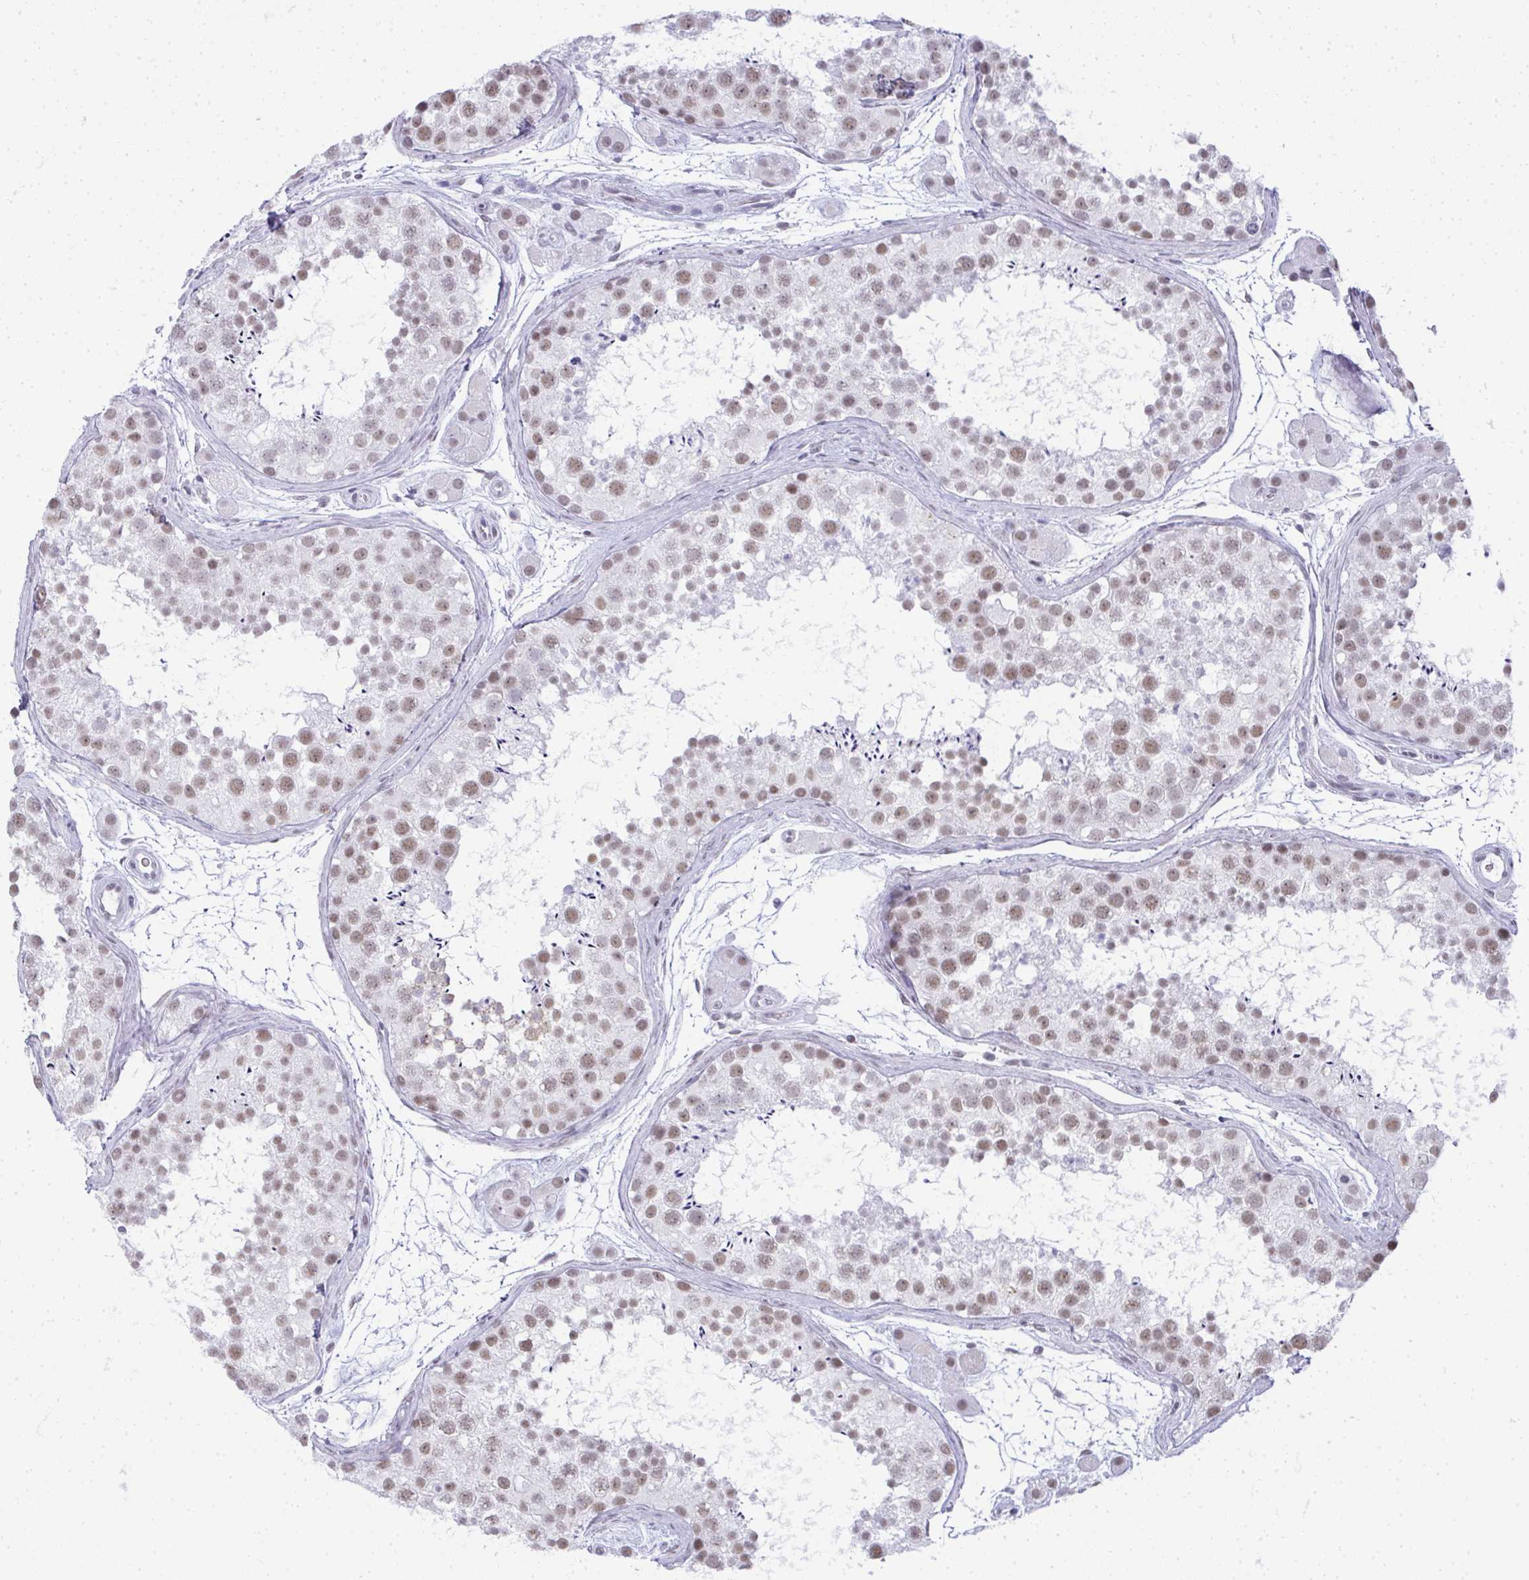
{"staining": {"intensity": "weak", "quantity": ">75%", "location": "nuclear"}, "tissue": "testis", "cell_type": "Cells in seminiferous ducts", "image_type": "normal", "snomed": [{"axis": "morphology", "description": "Normal tissue, NOS"}, {"axis": "topography", "description": "Testis"}], "caption": "Immunohistochemical staining of normal testis exhibits >75% levels of weak nuclear protein expression in approximately >75% of cells in seminiferous ducts.", "gene": "PLA2G1B", "patient": {"sex": "male", "age": 41}}